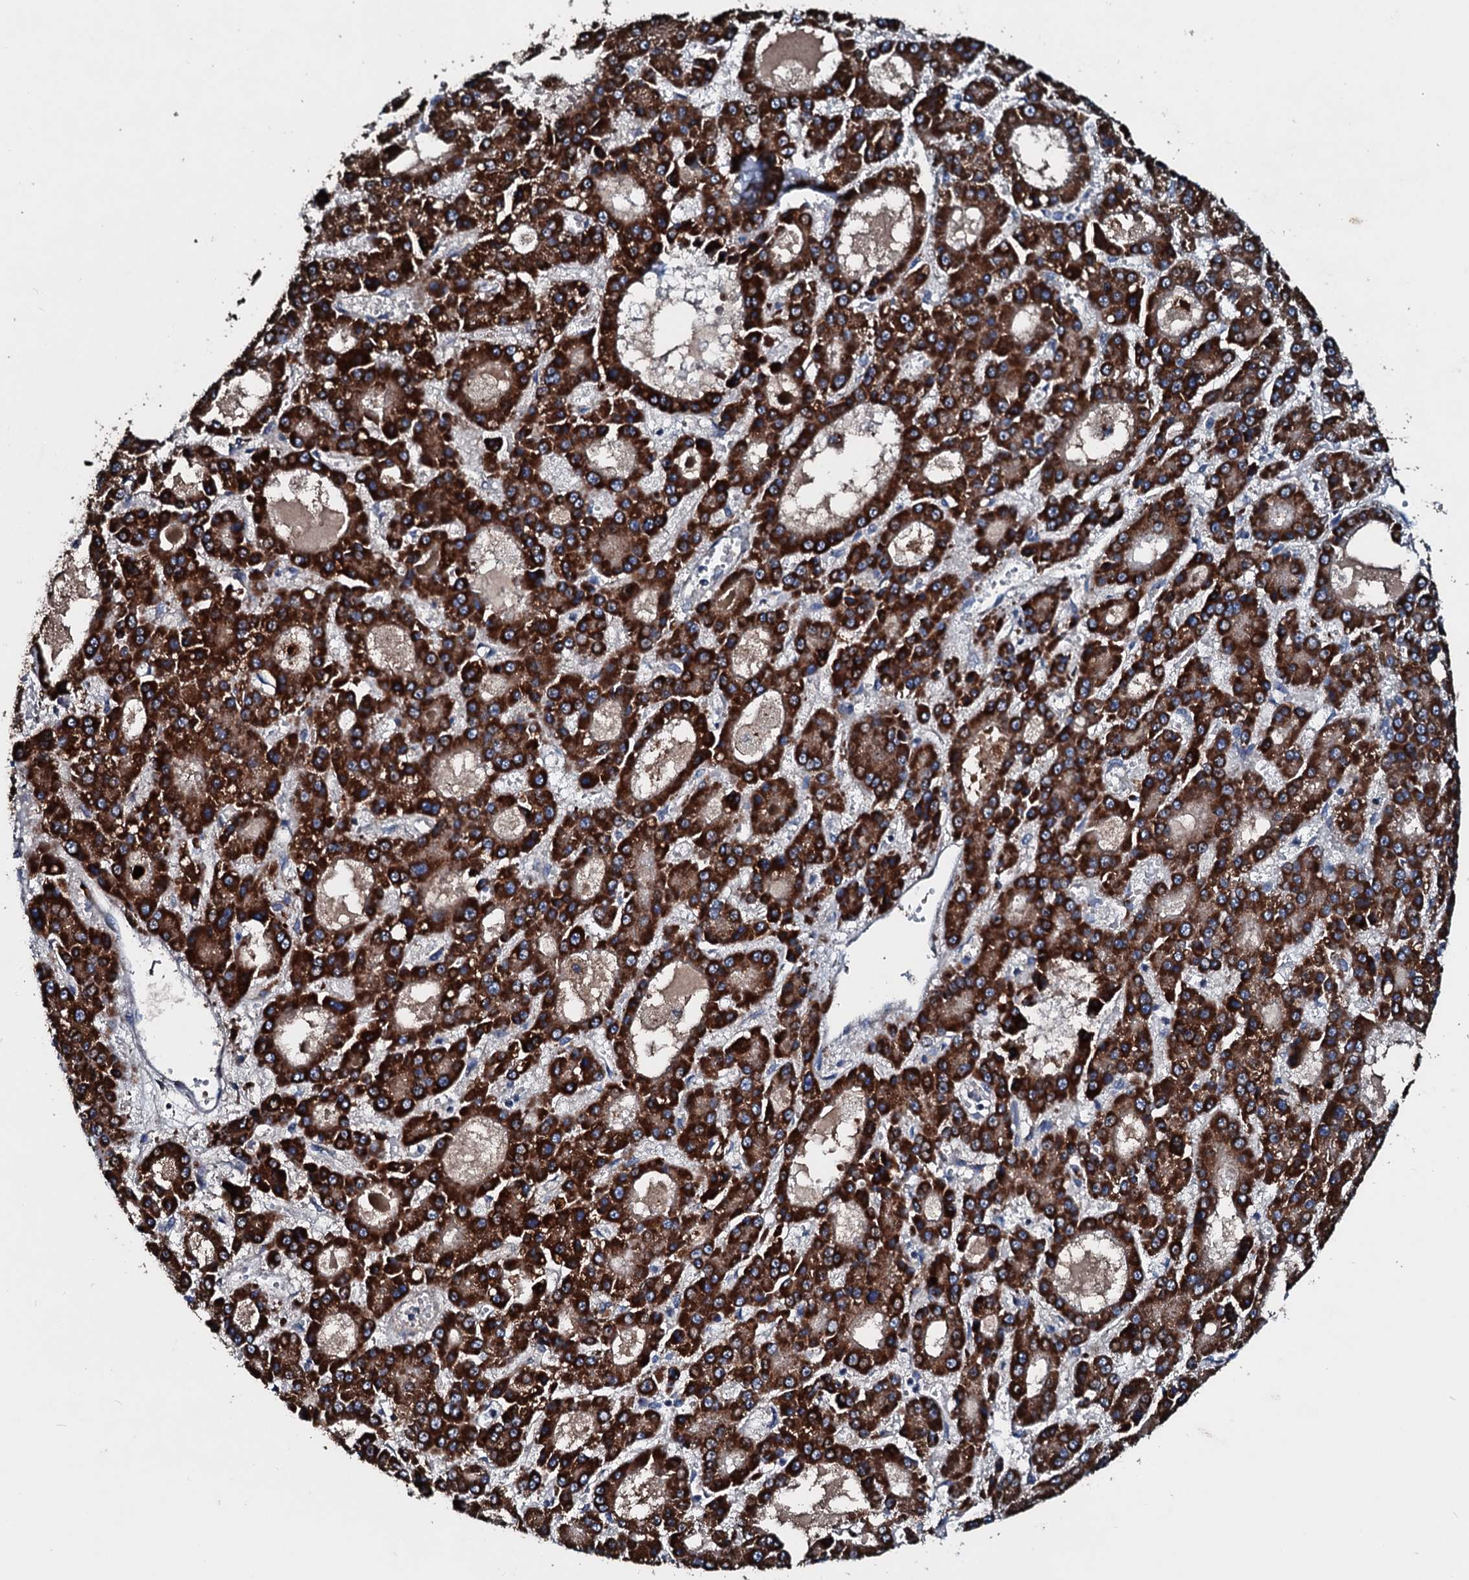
{"staining": {"intensity": "strong", "quantity": ">75%", "location": "cytoplasmic/membranous"}, "tissue": "liver cancer", "cell_type": "Tumor cells", "image_type": "cancer", "snomed": [{"axis": "morphology", "description": "Carcinoma, Hepatocellular, NOS"}, {"axis": "topography", "description": "Liver"}], "caption": "There is high levels of strong cytoplasmic/membranous positivity in tumor cells of liver cancer (hepatocellular carcinoma), as demonstrated by immunohistochemical staining (brown color).", "gene": "ACSS3", "patient": {"sex": "male", "age": 70}}